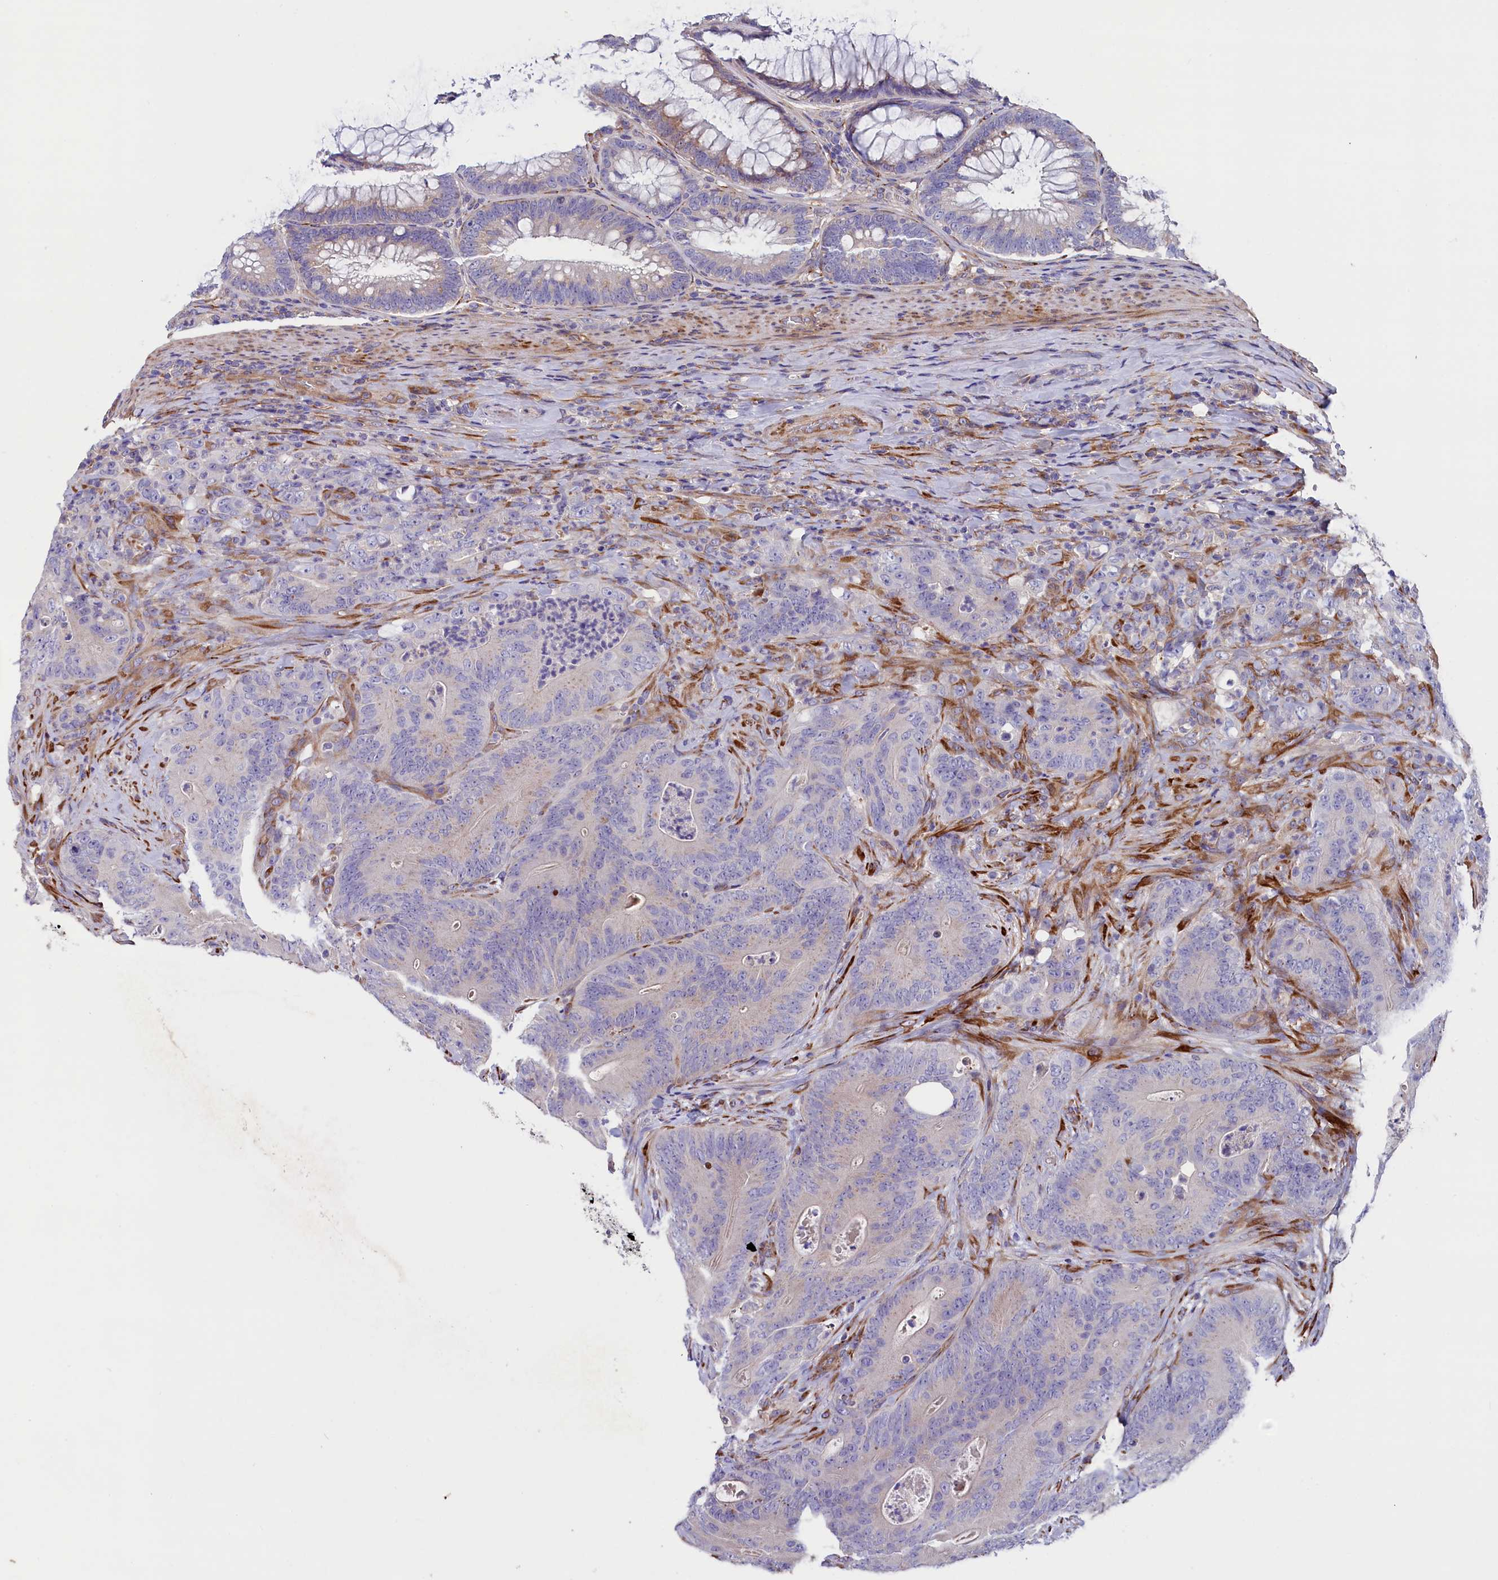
{"staining": {"intensity": "negative", "quantity": "none", "location": "none"}, "tissue": "colorectal cancer", "cell_type": "Tumor cells", "image_type": "cancer", "snomed": [{"axis": "morphology", "description": "Normal tissue, NOS"}, {"axis": "topography", "description": "Colon"}], "caption": "Colorectal cancer stained for a protein using IHC demonstrates no positivity tumor cells.", "gene": "GPR108", "patient": {"sex": "female", "age": 82}}